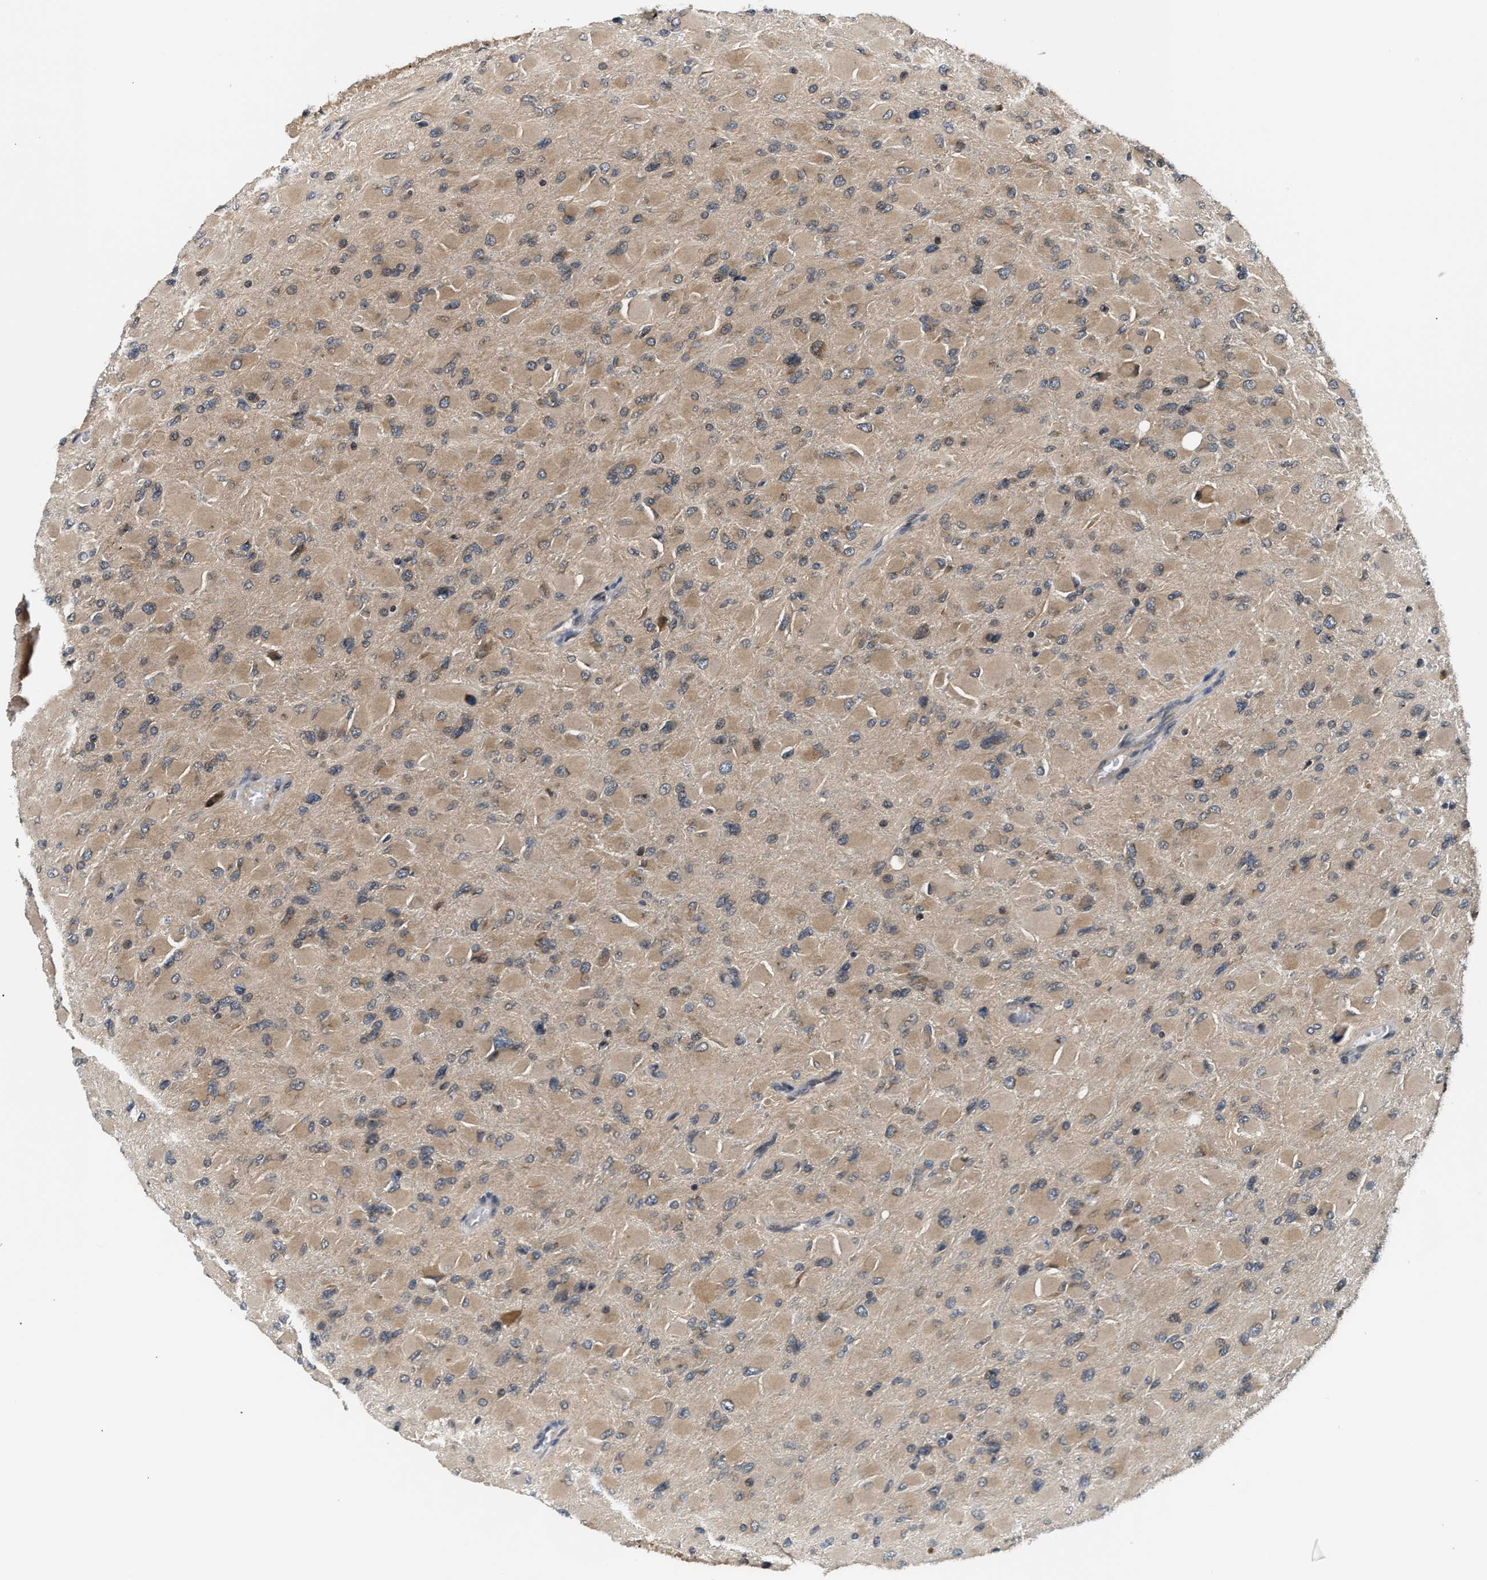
{"staining": {"intensity": "moderate", "quantity": ">75%", "location": "cytoplasmic/membranous"}, "tissue": "glioma", "cell_type": "Tumor cells", "image_type": "cancer", "snomed": [{"axis": "morphology", "description": "Glioma, malignant, High grade"}, {"axis": "topography", "description": "Cerebral cortex"}], "caption": "IHC histopathology image of human glioma stained for a protein (brown), which shows medium levels of moderate cytoplasmic/membranous positivity in approximately >75% of tumor cells.", "gene": "RAB29", "patient": {"sex": "female", "age": 36}}